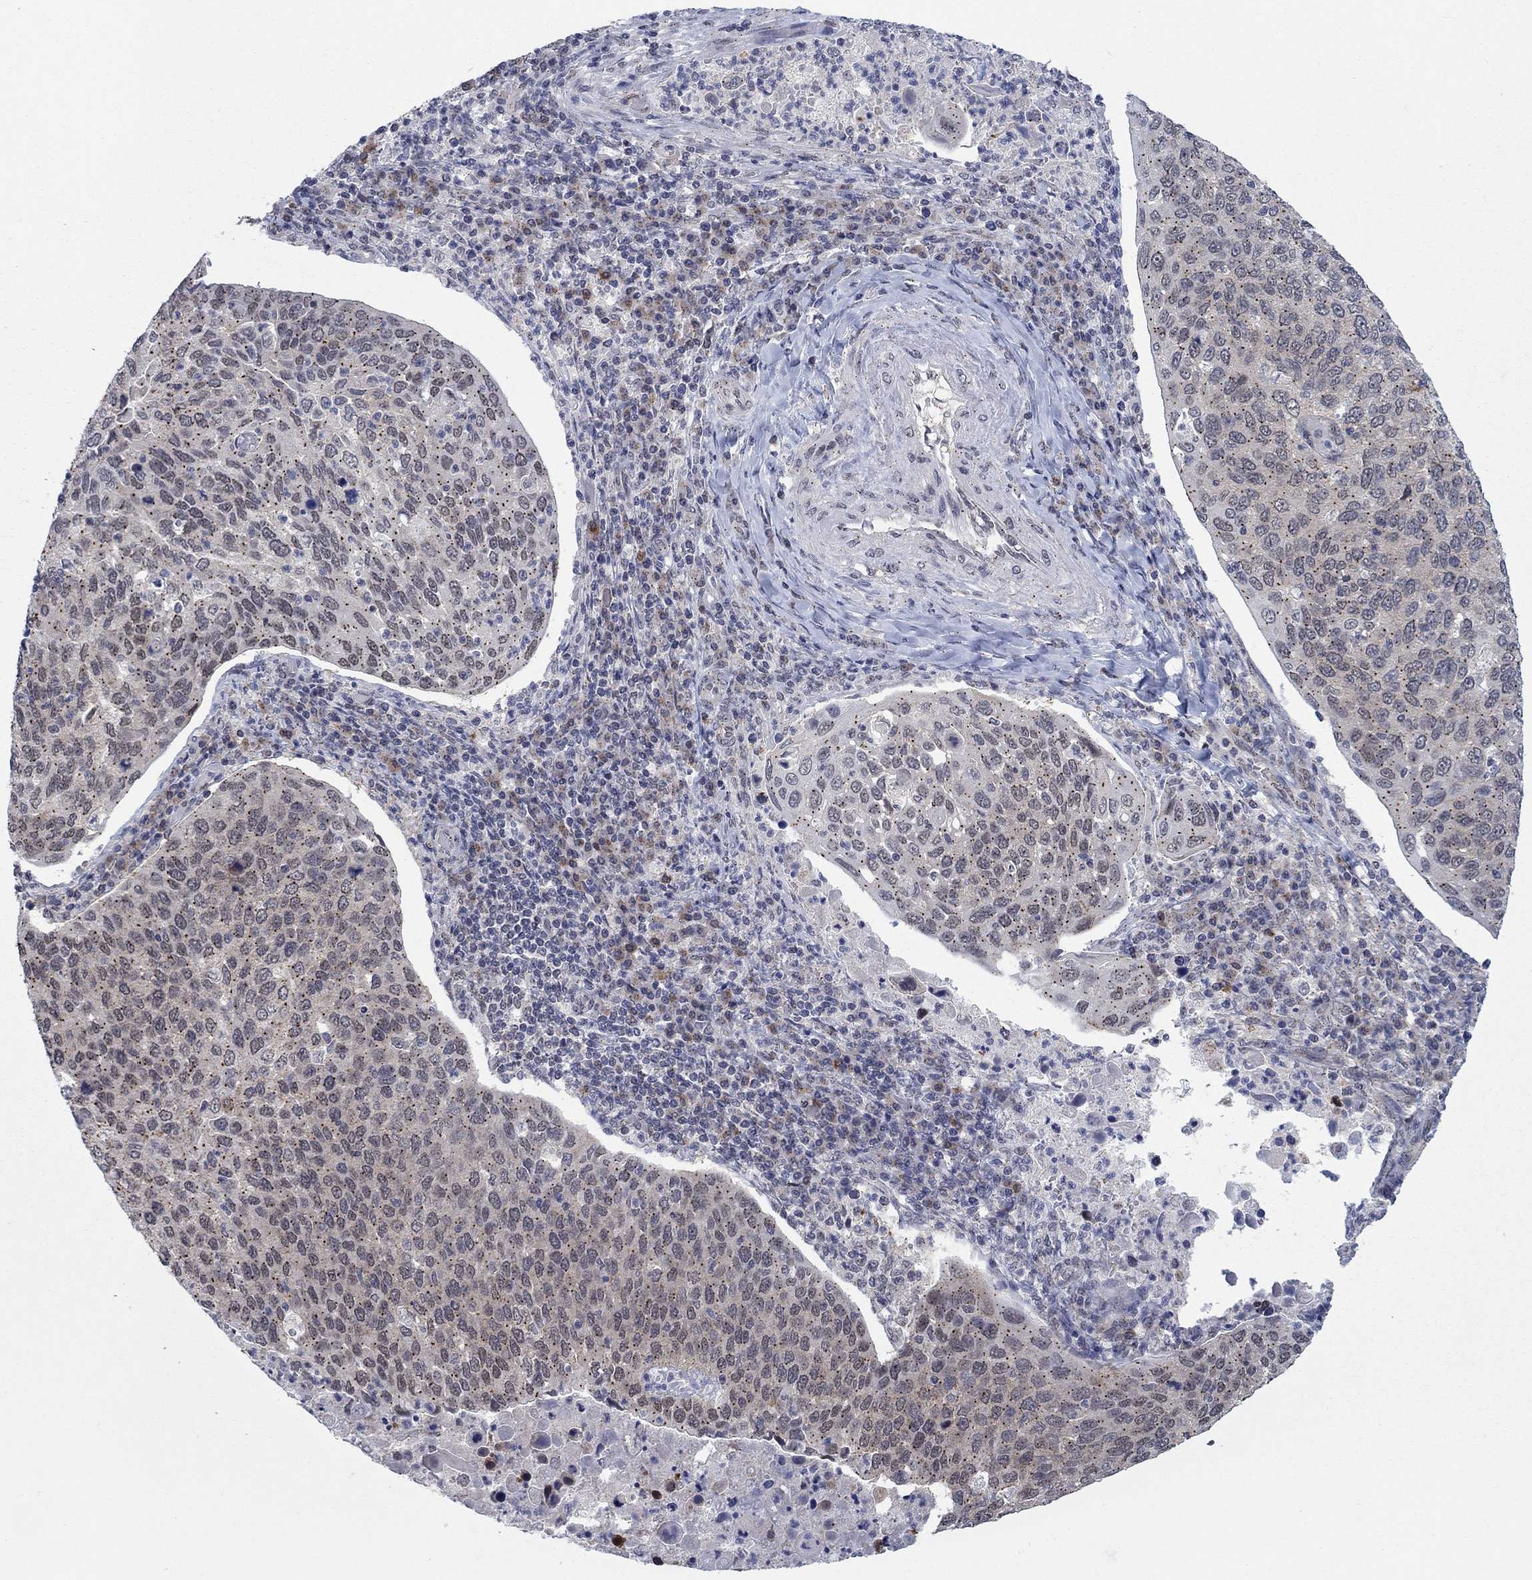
{"staining": {"intensity": "moderate", "quantity": "25%-75%", "location": "cytoplasmic/membranous"}, "tissue": "cervical cancer", "cell_type": "Tumor cells", "image_type": "cancer", "snomed": [{"axis": "morphology", "description": "Squamous cell carcinoma, NOS"}, {"axis": "topography", "description": "Cervix"}], "caption": "Protein staining reveals moderate cytoplasmic/membranous expression in about 25%-75% of tumor cells in squamous cell carcinoma (cervical). The staining was performed using DAB to visualize the protein expression in brown, while the nuclei were stained in blue with hematoxylin (Magnification: 20x).", "gene": "SH3RF1", "patient": {"sex": "female", "age": 54}}